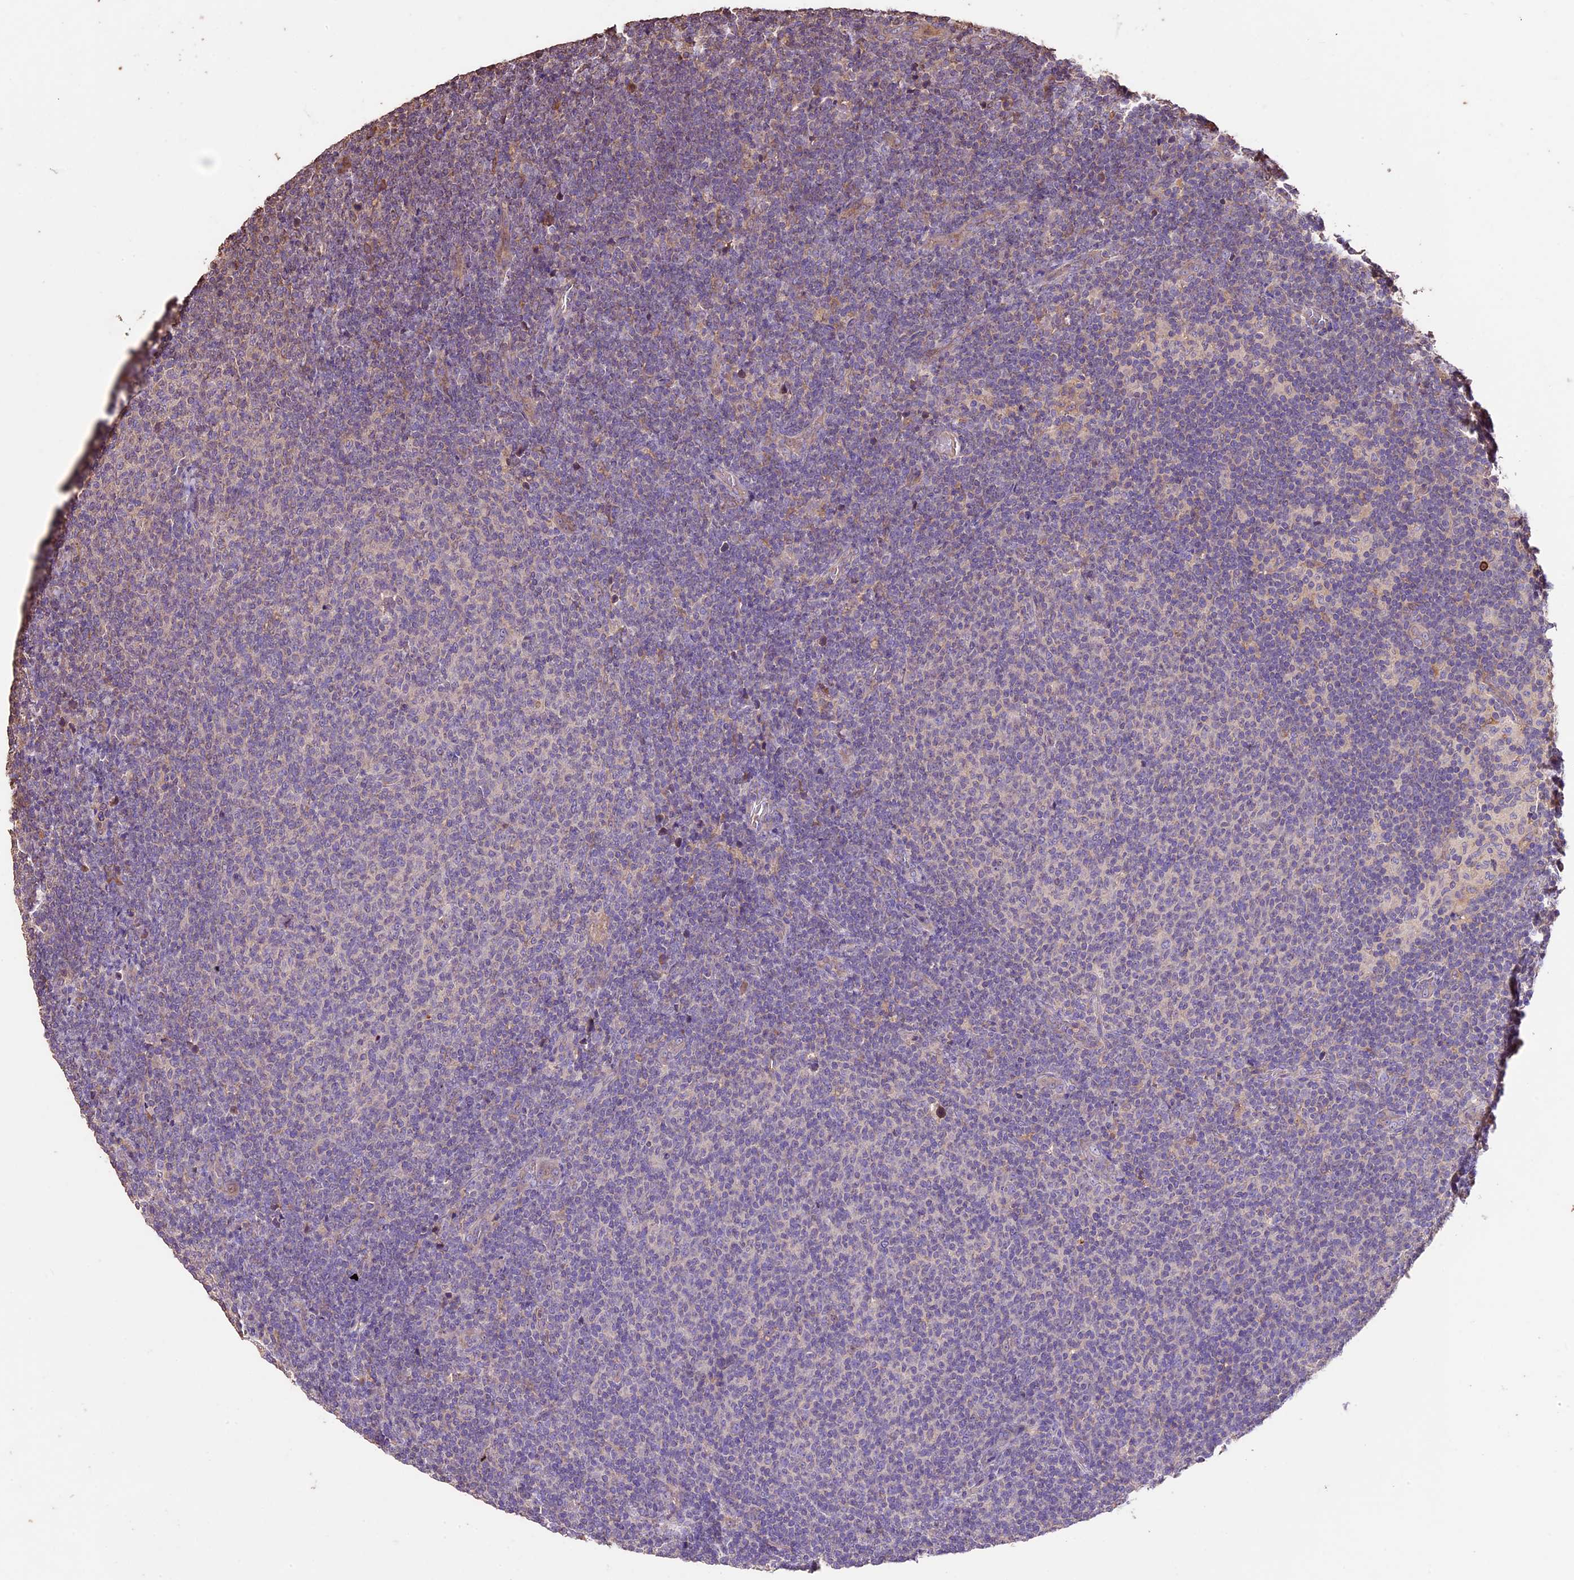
{"staining": {"intensity": "negative", "quantity": "none", "location": "none"}, "tissue": "lymphoma", "cell_type": "Tumor cells", "image_type": "cancer", "snomed": [{"axis": "morphology", "description": "Malignant lymphoma, non-Hodgkin's type, Low grade"}, {"axis": "topography", "description": "Lymph node"}], "caption": "This is a histopathology image of immunohistochemistry staining of low-grade malignant lymphoma, non-Hodgkin's type, which shows no staining in tumor cells.", "gene": "CRLF1", "patient": {"sex": "male", "age": 66}}